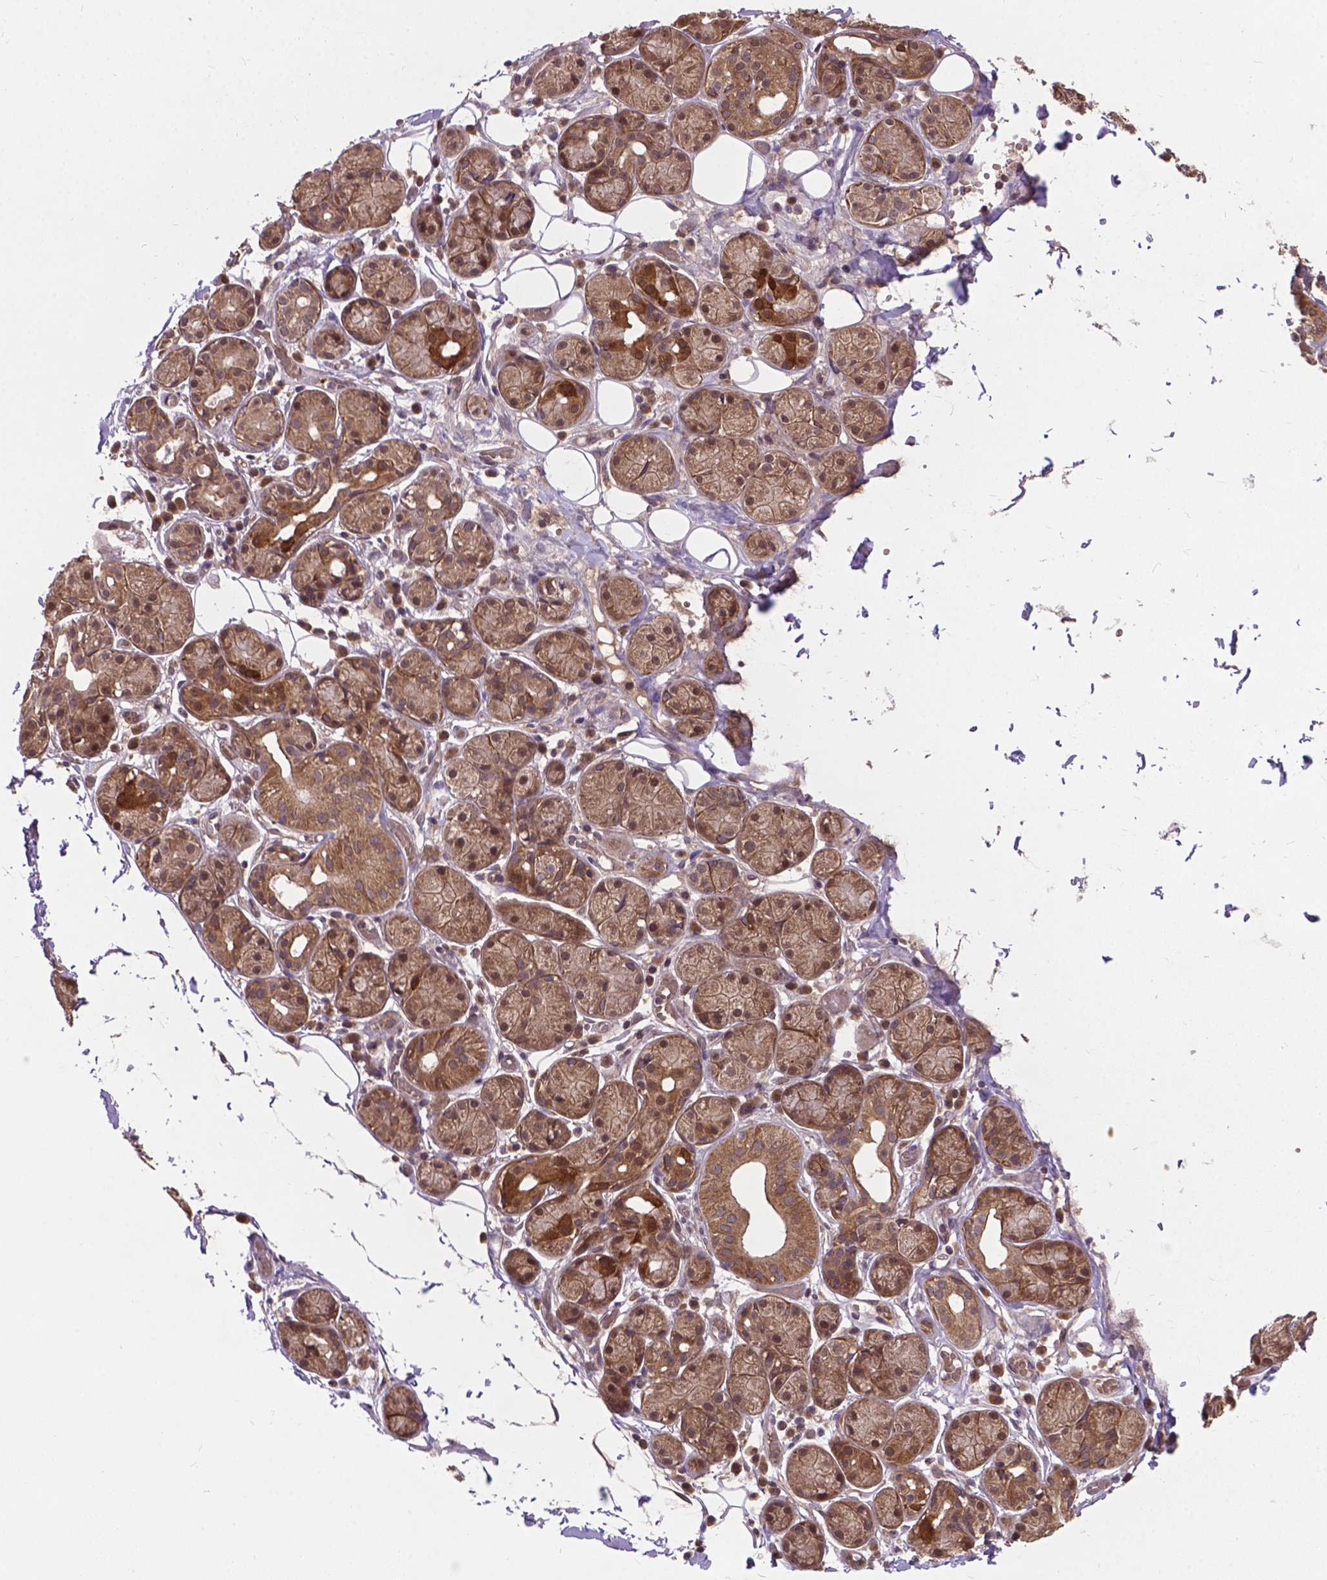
{"staining": {"intensity": "moderate", "quantity": ">75%", "location": "cytoplasmic/membranous,nuclear"}, "tissue": "salivary gland", "cell_type": "Glandular cells", "image_type": "normal", "snomed": [{"axis": "morphology", "description": "Normal tissue, NOS"}, {"axis": "topography", "description": "Salivary gland"}, {"axis": "topography", "description": "Peripheral nerve tissue"}], "caption": "Immunohistochemistry of normal salivary gland reveals medium levels of moderate cytoplasmic/membranous,nuclear expression in approximately >75% of glandular cells.", "gene": "ZNF616", "patient": {"sex": "male", "age": 71}}